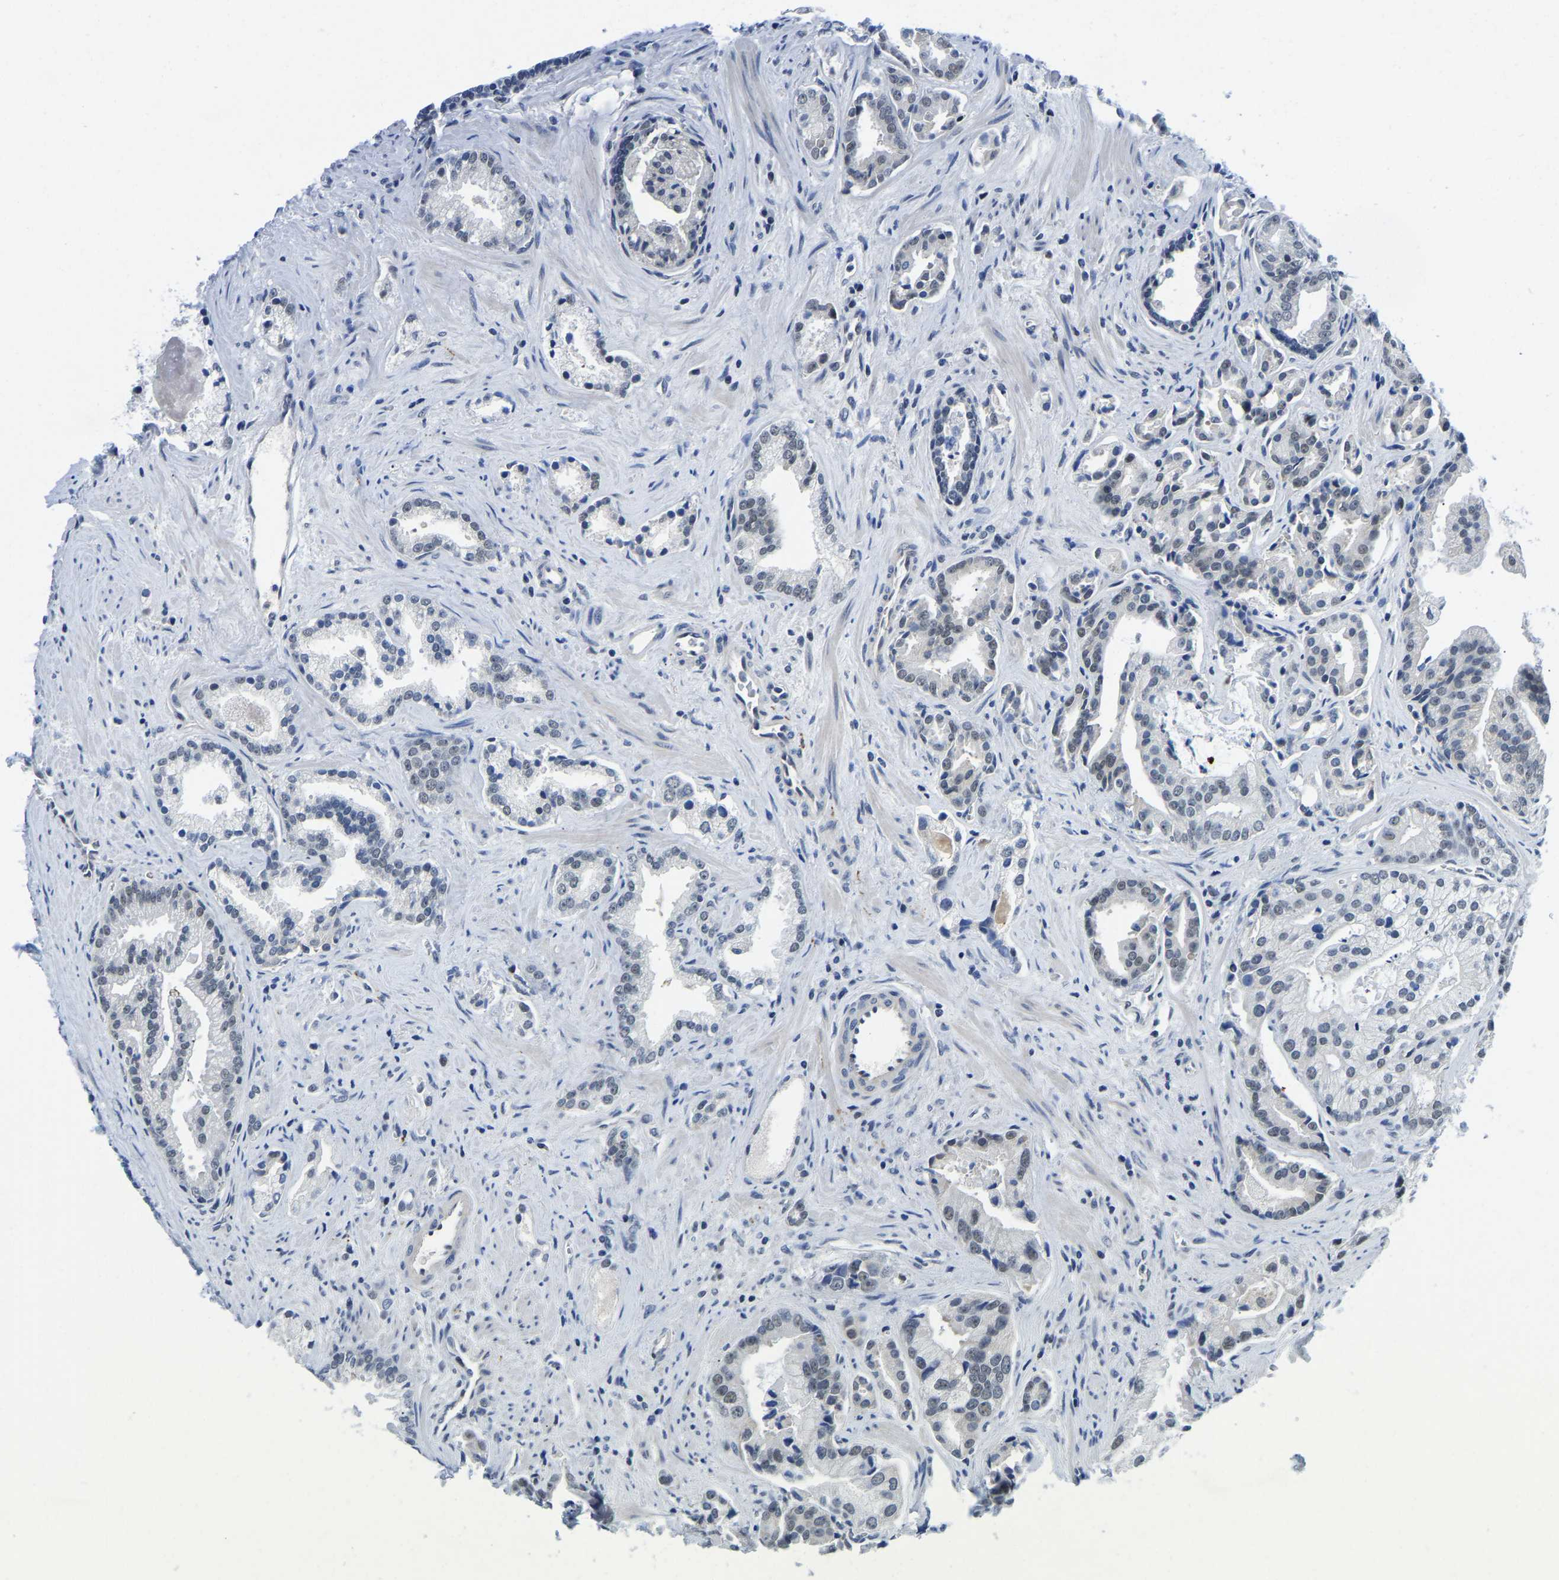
{"staining": {"intensity": "weak", "quantity": "<25%", "location": "nuclear"}, "tissue": "prostate cancer", "cell_type": "Tumor cells", "image_type": "cancer", "snomed": [{"axis": "morphology", "description": "Adenocarcinoma, High grade"}, {"axis": "topography", "description": "Prostate"}], "caption": "DAB immunohistochemical staining of human prostate cancer (adenocarcinoma (high-grade)) reveals no significant positivity in tumor cells. Nuclei are stained in blue.", "gene": "POLDIP3", "patient": {"sex": "male", "age": 67}}